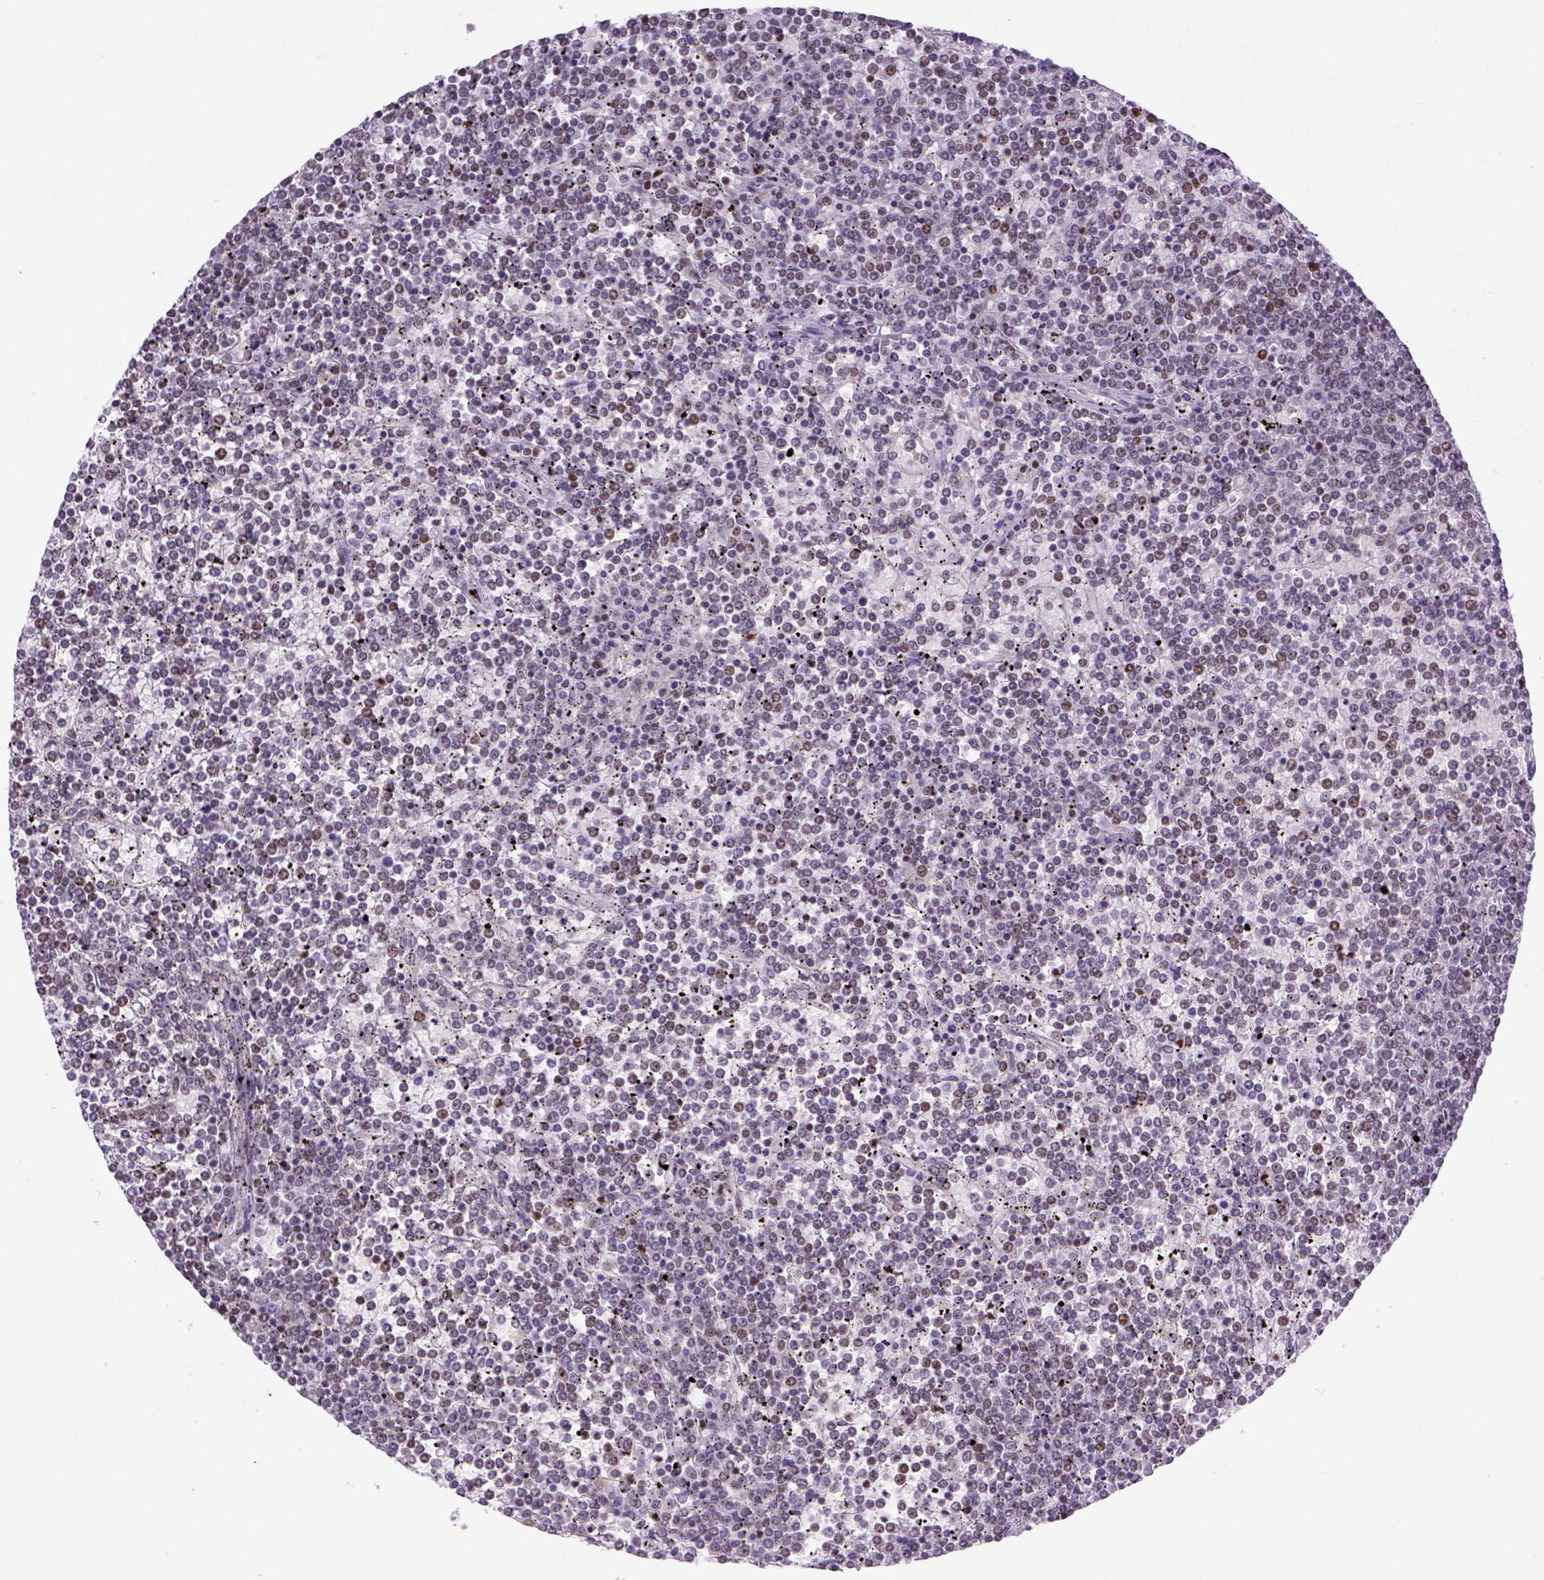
{"staining": {"intensity": "weak", "quantity": ">75%", "location": "nuclear"}, "tissue": "lymphoma", "cell_type": "Tumor cells", "image_type": "cancer", "snomed": [{"axis": "morphology", "description": "Malignant lymphoma, non-Hodgkin's type, Low grade"}, {"axis": "topography", "description": "Spleen"}], "caption": "This photomicrograph exhibits immunohistochemistry (IHC) staining of malignant lymphoma, non-Hodgkin's type (low-grade), with low weak nuclear expression in approximately >75% of tumor cells.", "gene": "TBPL1", "patient": {"sex": "female", "age": 19}}